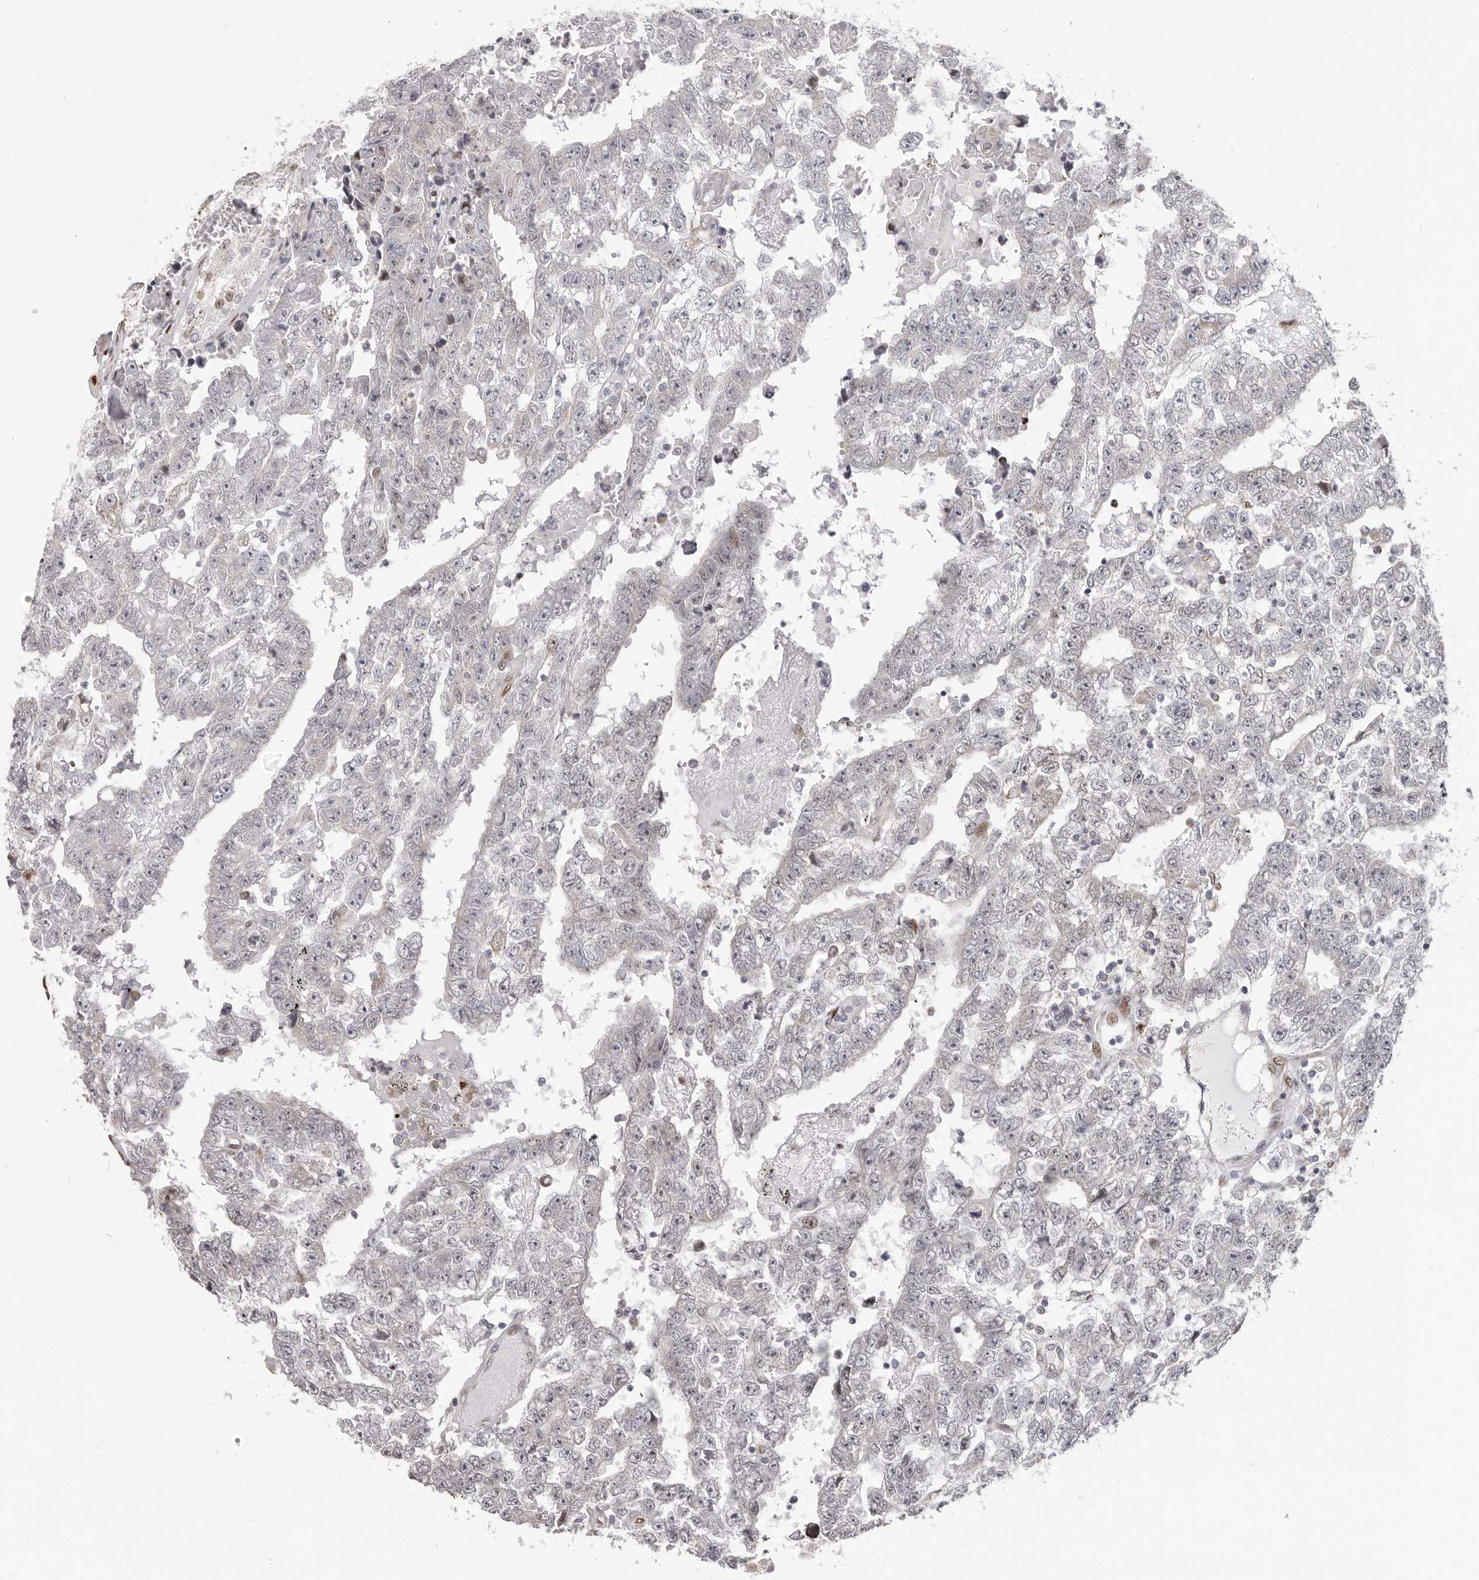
{"staining": {"intensity": "weak", "quantity": "<25%", "location": "nuclear"}, "tissue": "testis cancer", "cell_type": "Tumor cells", "image_type": "cancer", "snomed": [{"axis": "morphology", "description": "Carcinoma, Embryonal, NOS"}, {"axis": "topography", "description": "Testis"}], "caption": "Tumor cells are negative for protein expression in human testis cancer (embryonal carcinoma).", "gene": "SRP19", "patient": {"sex": "male", "age": 25}}